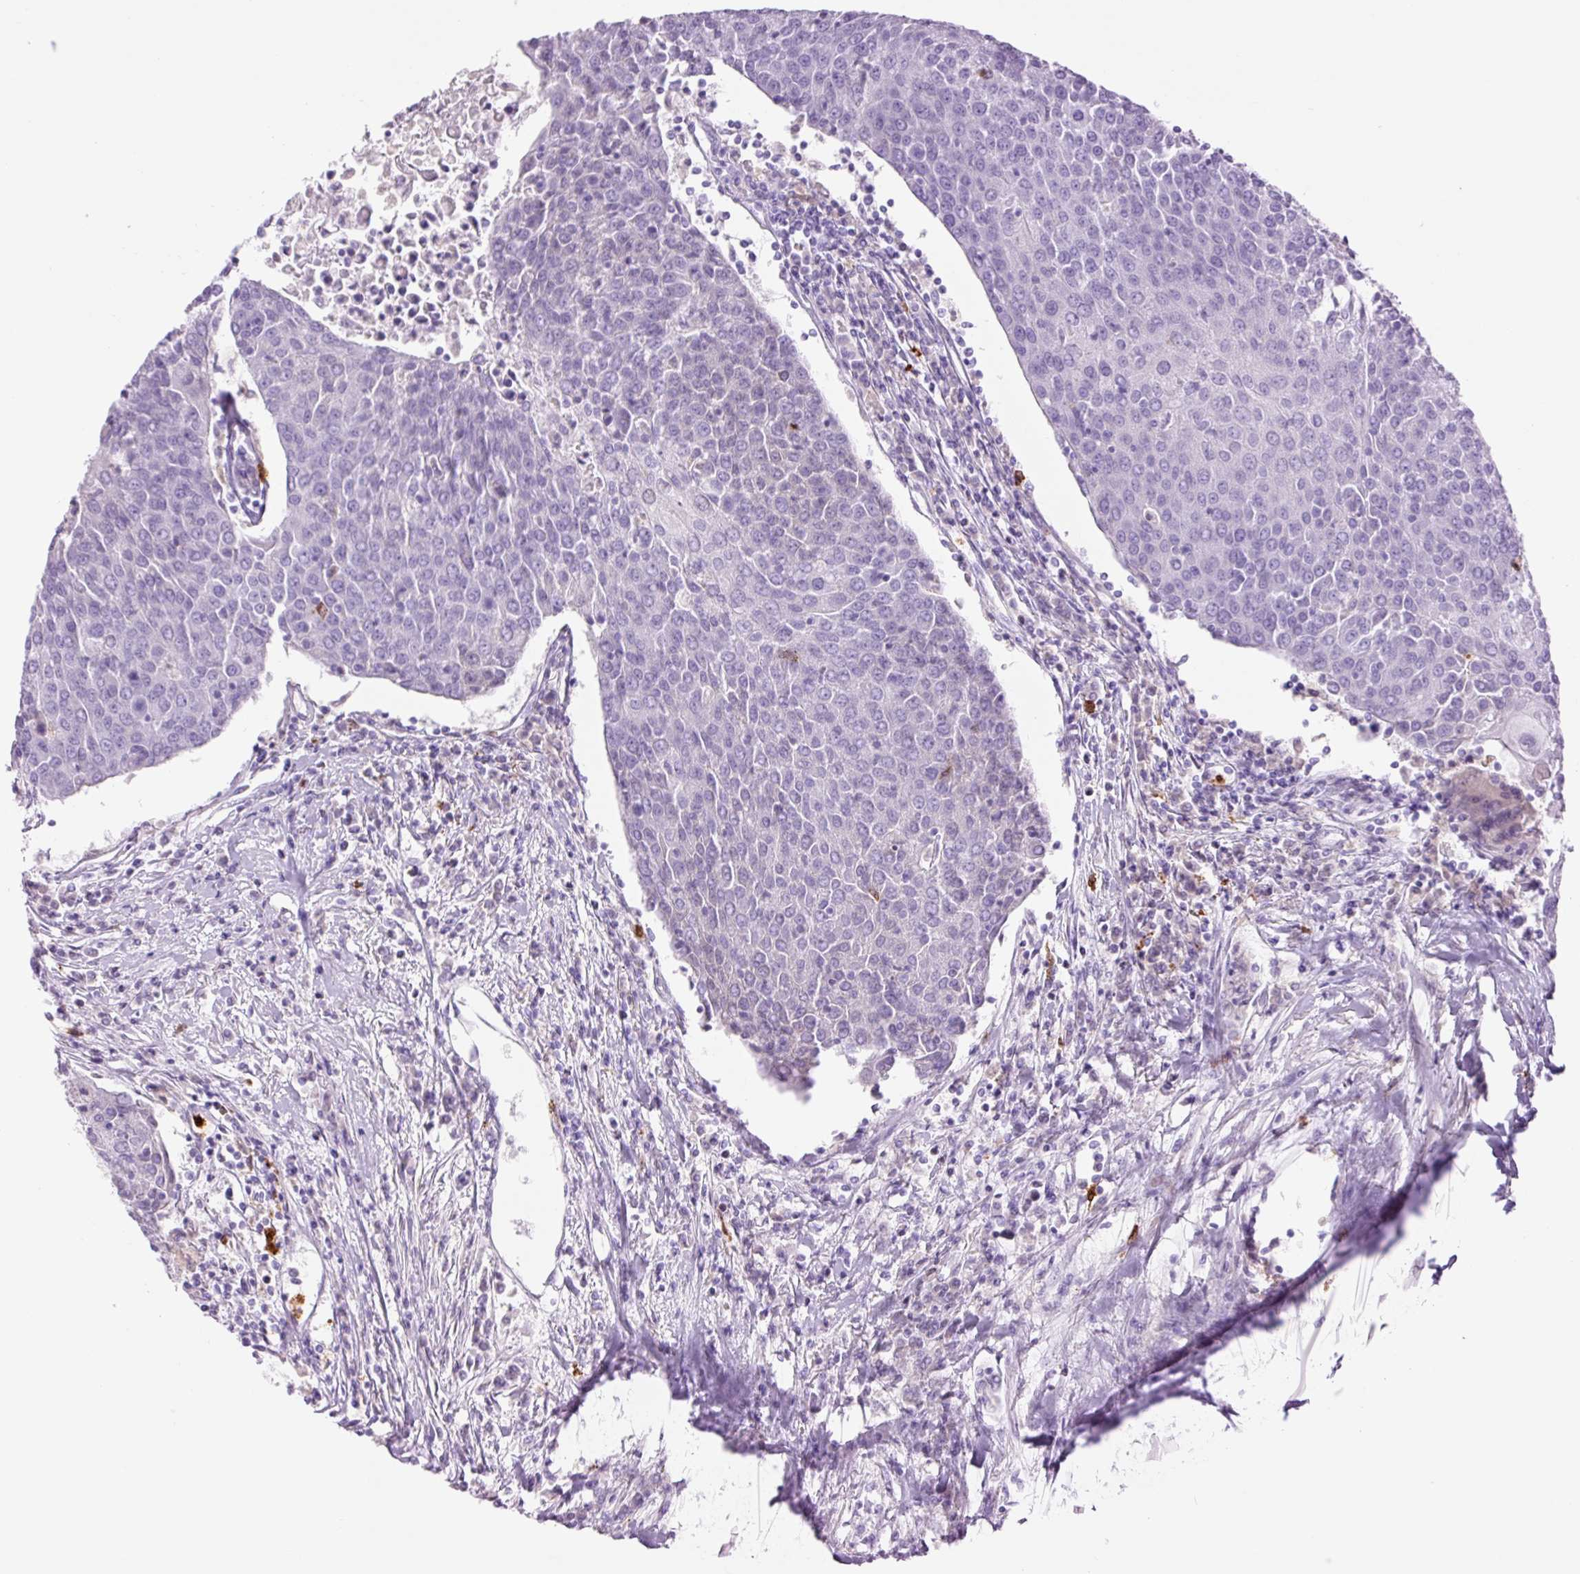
{"staining": {"intensity": "negative", "quantity": "none", "location": "none"}, "tissue": "urothelial cancer", "cell_type": "Tumor cells", "image_type": "cancer", "snomed": [{"axis": "morphology", "description": "Urothelial carcinoma, High grade"}, {"axis": "topography", "description": "Urinary bladder"}], "caption": "Tumor cells are negative for brown protein staining in urothelial carcinoma (high-grade).", "gene": "LYZ", "patient": {"sex": "female", "age": 85}}